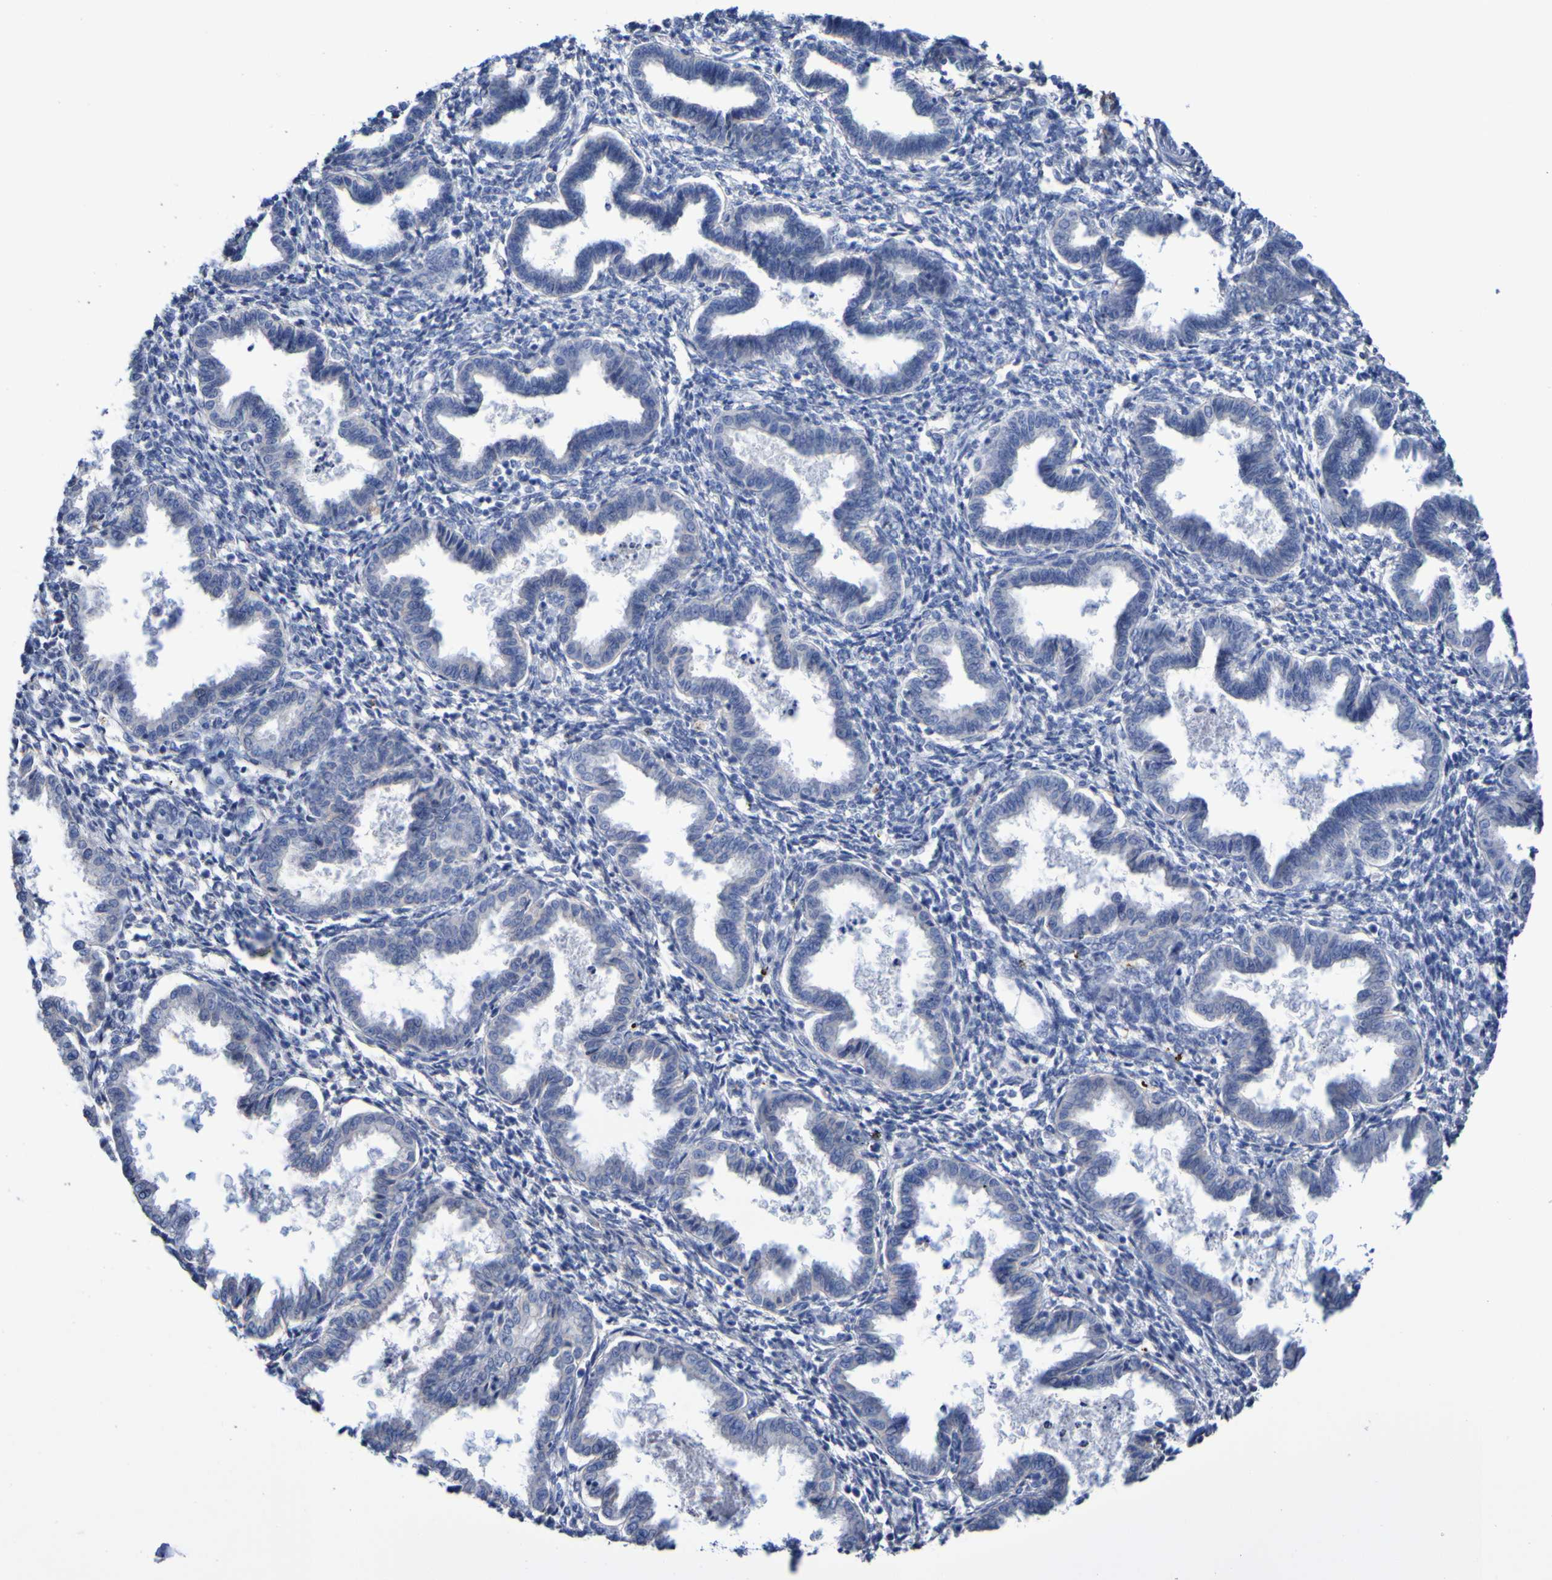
{"staining": {"intensity": "negative", "quantity": "none", "location": "none"}, "tissue": "endometrium", "cell_type": "Cells in endometrial stroma", "image_type": "normal", "snomed": [{"axis": "morphology", "description": "Normal tissue, NOS"}, {"axis": "topography", "description": "Endometrium"}], "caption": "Immunohistochemistry (IHC) micrograph of benign endometrium: endometrium stained with DAB (3,3'-diaminobenzidine) exhibits no significant protein expression in cells in endometrial stroma.", "gene": "SGCB", "patient": {"sex": "female", "age": 33}}